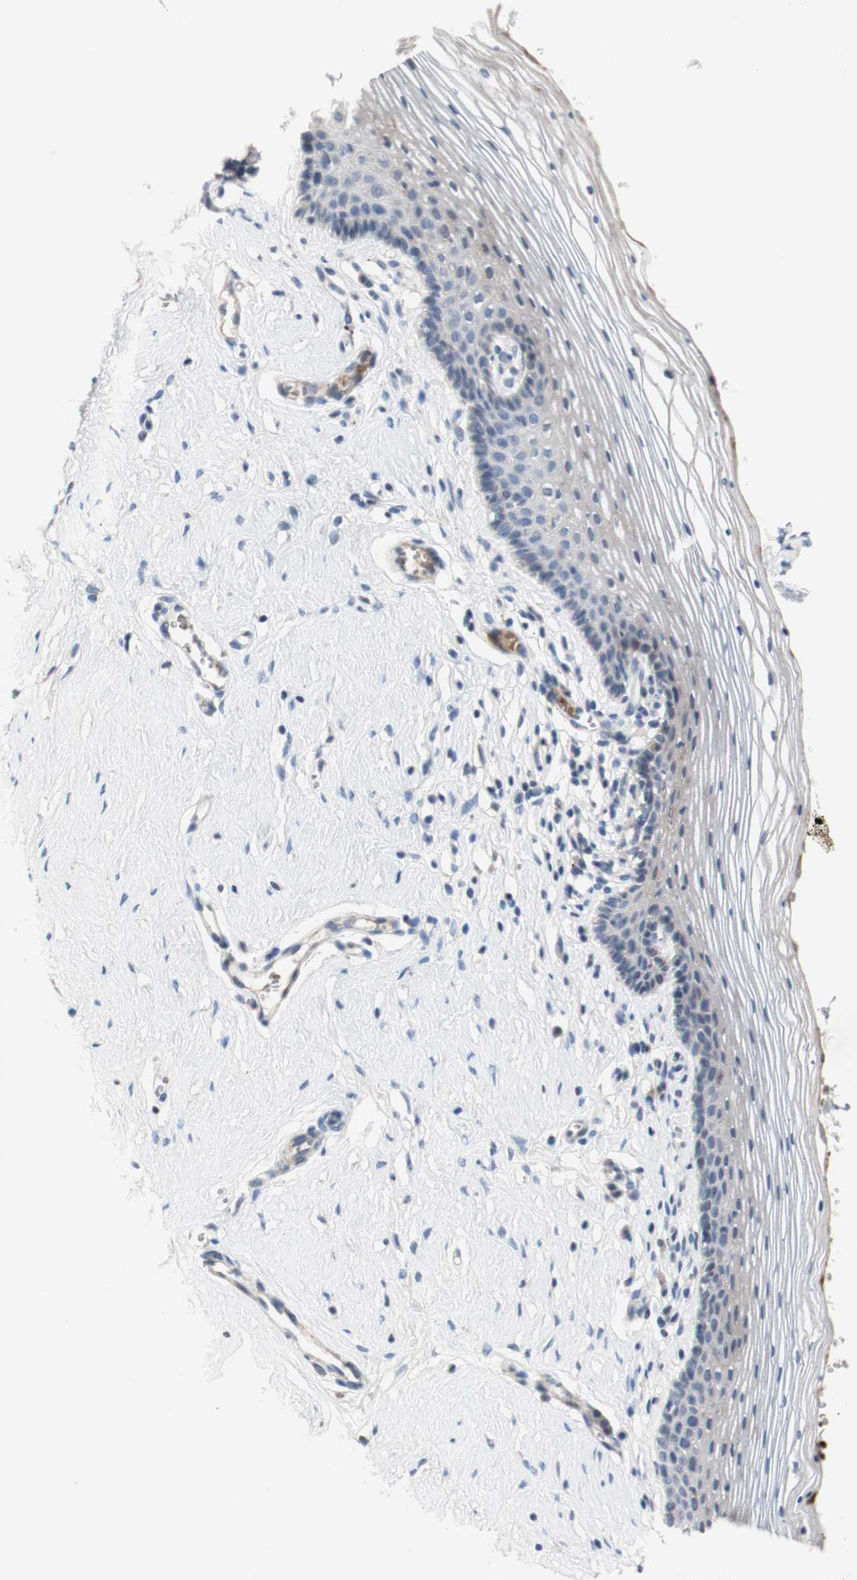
{"staining": {"intensity": "negative", "quantity": "none", "location": "none"}, "tissue": "vagina", "cell_type": "Squamous epithelial cells", "image_type": "normal", "snomed": [{"axis": "morphology", "description": "Normal tissue, NOS"}, {"axis": "topography", "description": "Vagina"}], "caption": "Human vagina stained for a protein using immunohistochemistry displays no expression in squamous epithelial cells.", "gene": "CDON", "patient": {"sex": "female", "age": 32}}